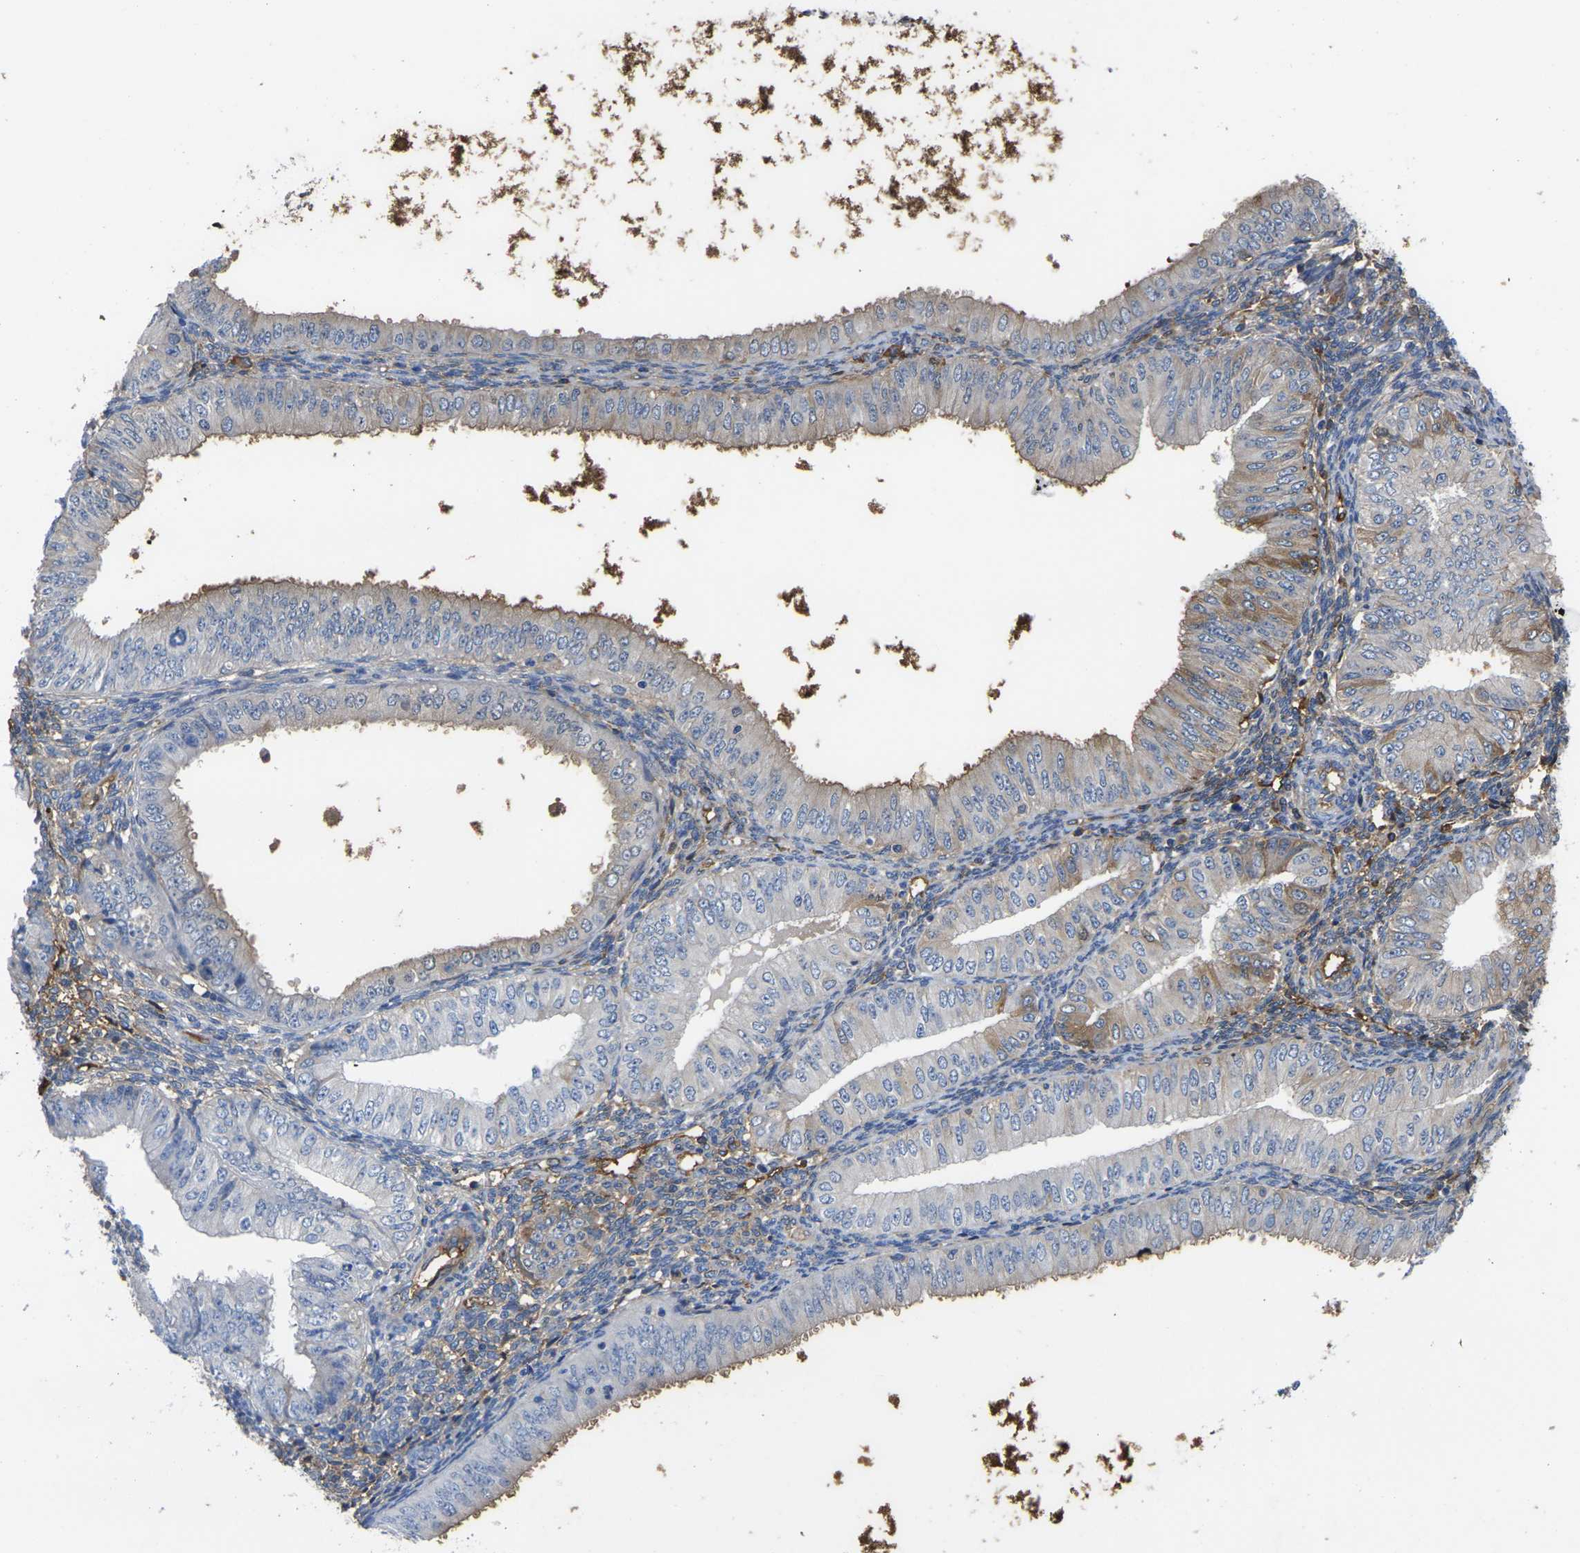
{"staining": {"intensity": "moderate", "quantity": "25%-75%", "location": "cytoplasmic/membranous"}, "tissue": "endometrial cancer", "cell_type": "Tumor cells", "image_type": "cancer", "snomed": [{"axis": "morphology", "description": "Normal tissue, NOS"}, {"axis": "morphology", "description": "Adenocarcinoma, NOS"}, {"axis": "topography", "description": "Endometrium"}], "caption": "A brown stain labels moderate cytoplasmic/membranous expression of a protein in endometrial adenocarcinoma tumor cells.", "gene": "GREM2", "patient": {"sex": "female", "age": 53}}